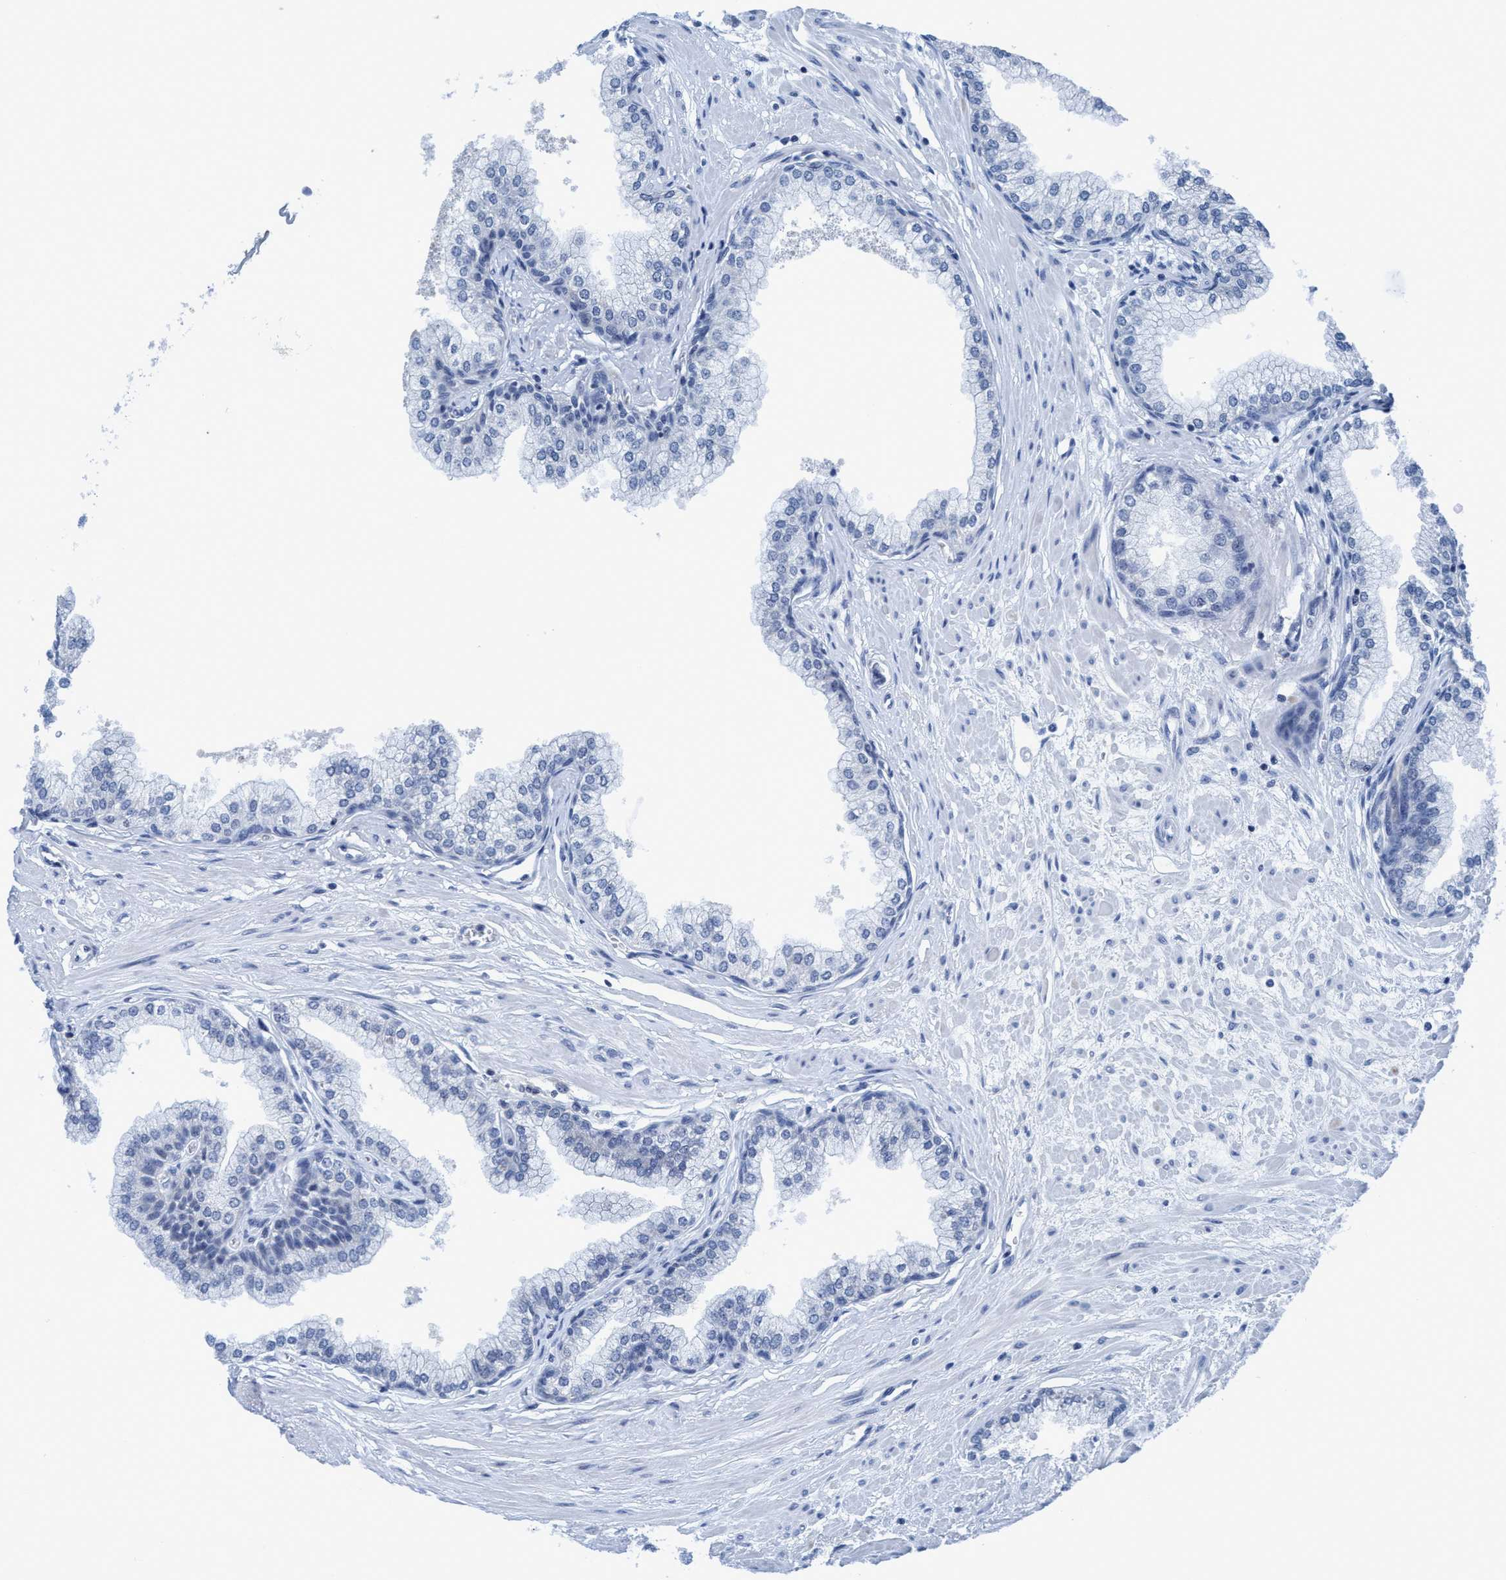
{"staining": {"intensity": "negative", "quantity": "none", "location": "none"}, "tissue": "prostate", "cell_type": "Glandular cells", "image_type": "normal", "snomed": [{"axis": "morphology", "description": "Normal tissue, NOS"}, {"axis": "morphology", "description": "Urothelial carcinoma, Low grade"}, {"axis": "topography", "description": "Urinary bladder"}, {"axis": "topography", "description": "Prostate"}], "caption": "IHC image of benign prostate: human prostate stained with DAB displays no significant protein expression in glandular cells. (Stains: DAB (3,3'-diaminobenzidine) IHC with hematoxylin counter stain, Microscopy: brightfield microscopy at high magnification).", "gene": "DNAI1", "patient": {"sex": "male", "age": 60}}